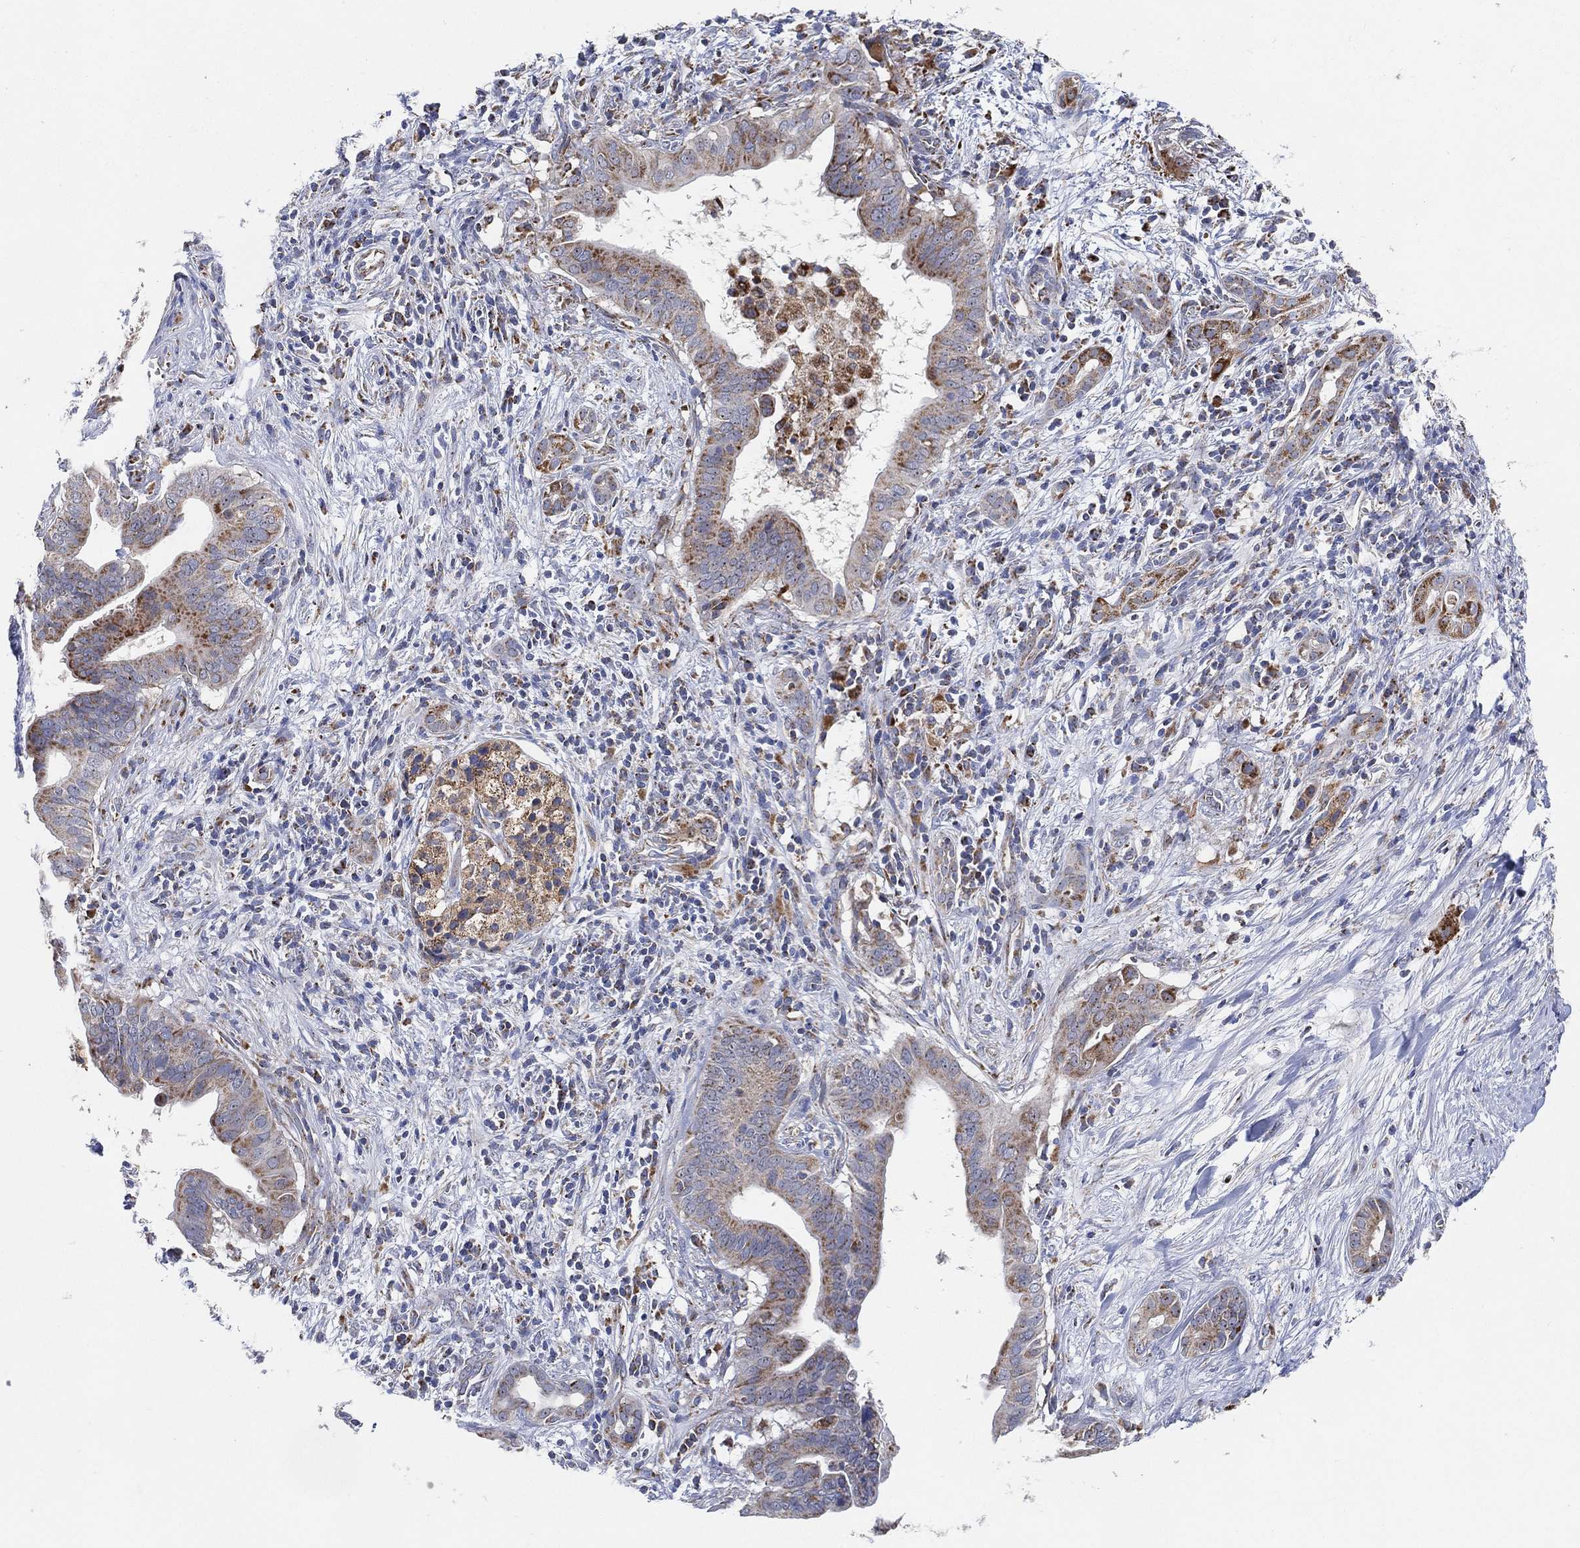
{"staining": {"intensity": "moderate", "quantity": "25%-75%", "location": "cytoplasmic/membranous"}, "tissue": "pancreatic cancer", "cell_type": "Tumor cells", "image_type": "cancer", "snomed": [{"axis": "morphology", "description": "Adenocarcinoma, NOS"}, {"axis": "topography", "description": "Pancreas"}], "caption": "Tumor cells exhibit medium levels of moderate cytoplasmic/membranous staining in about 25%-75% of cells in human adenocarcinoma (pancreatic). (brown staining indicates protein expression, while blue staining denotes nuclei).", "gene": "GCAT", "patient": {"sex": "male", "age": 61}}